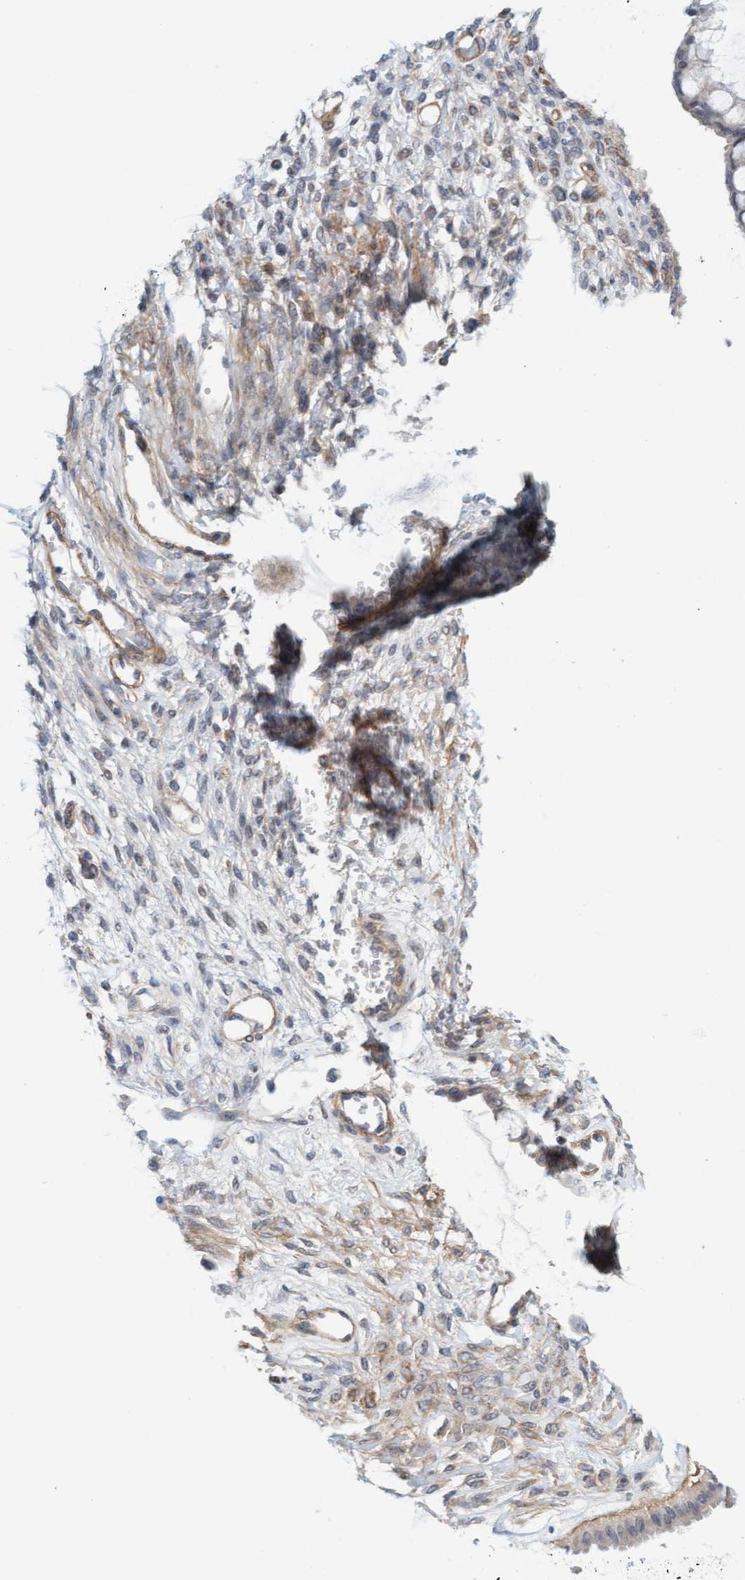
{"staining": {"intensity": "weak", "quantity": "<25%", "location": "cytoplasmic/membranous"}, "tissue": "ovarian cancer", "cell_type": "Tumor cells", "image_type": "cancer", "snomed": [{"axis": "morphology", "description": "Cystadenocarcinoma, mucinous, NOS"}, {"axis": "topography", "description": "Ovary"}], "caption": "Ovarian mucinous cystadenocarcinoma stained for a protein using IHC reveals no positivity tumor cells.", "gene": "TSTD2", "patient": {"sex": "female", "age": 73}}